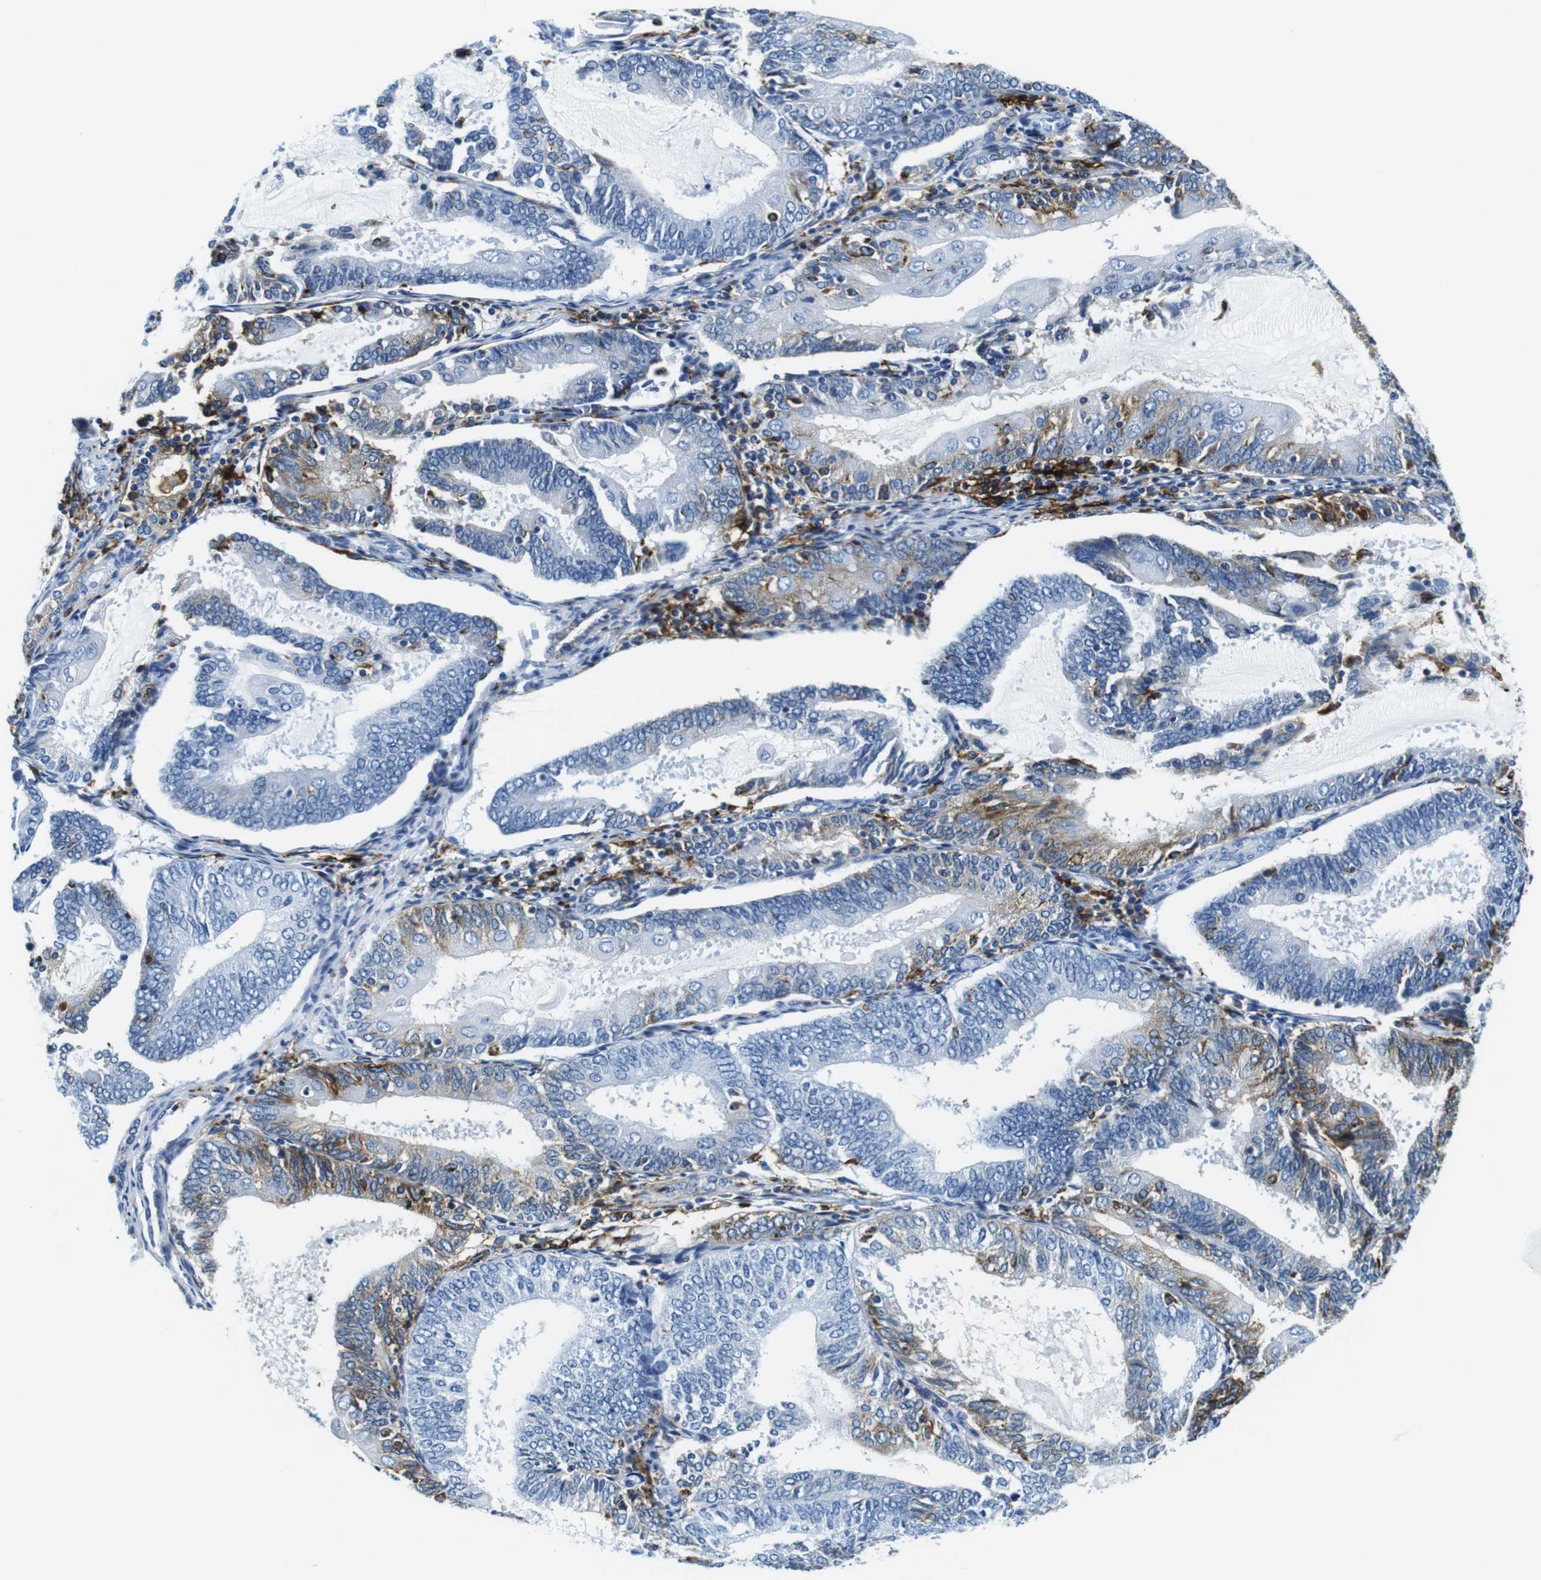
{"staining": {"intensity": "strong", "quantity": "<25%", "location": "cytoplasmic/membranous"}, "tissue": "endometrial cancer", "cell_type": "Tumor cells", "image_type": "cancer", "snomed": [{"axis": "morphology", "description": "Adenocarcinoma, NOS"}, {"axis": "topography", "description": "Endometrium"}], "caption": "Strong cytoplasmic/membranous staining is seen in about <25% of tumor cells in endometrial cancer (adenocarcinoma).", "gene": "HLA-DRB1", "patient": {"sex": "female", "age": 81}}